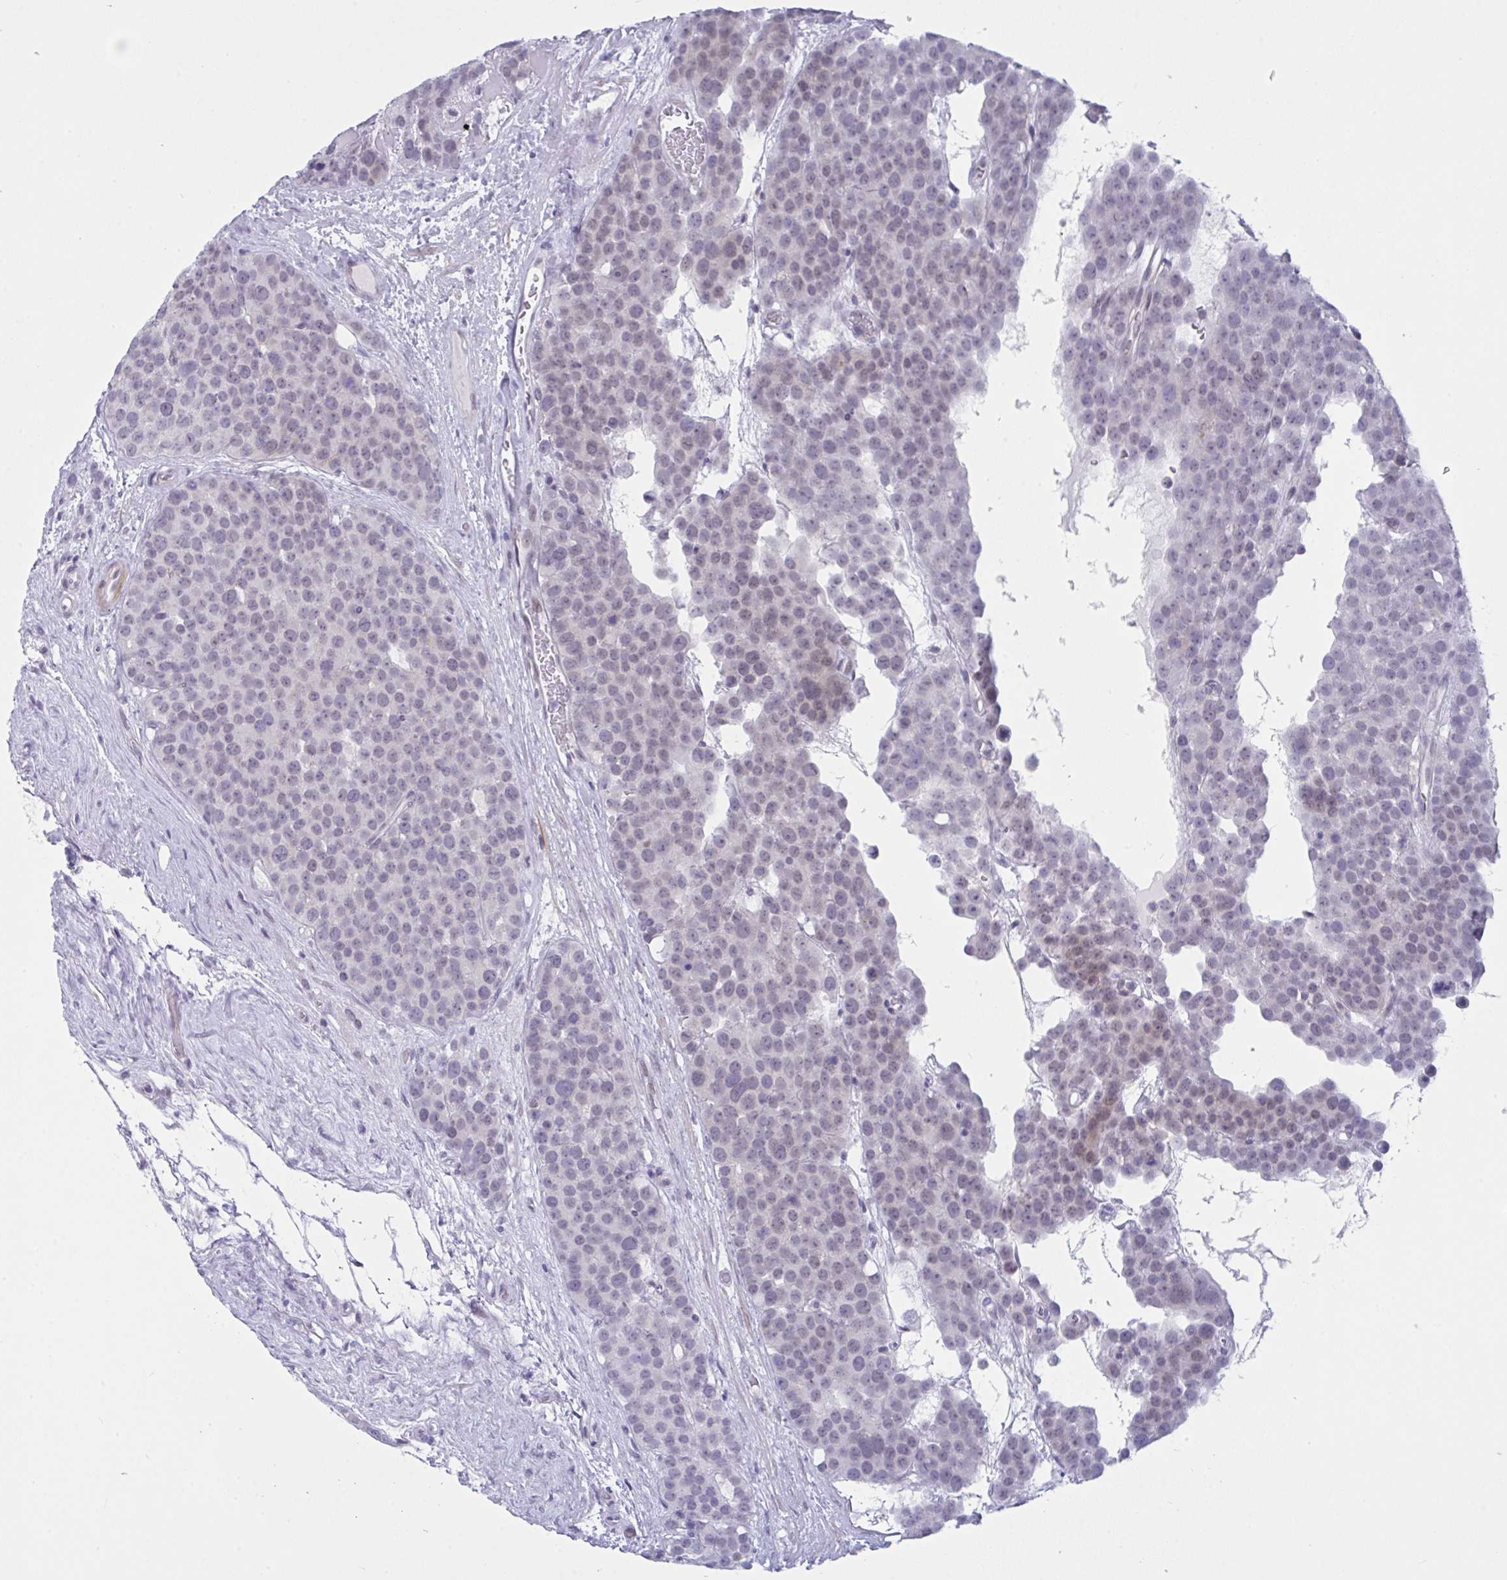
{"staining": {"intensity": "weak", "quantity": "<25%", "location": "nuclear"}, "tissue": "testis cancer", "cell_type": "Tumor cells", "image_type": "cancer", "snomed": [{"axis": "morphology", "description": "Seminoma, NOS"}, {"axis": "topography", "description": "Testis"}], "caption": "IHC micrograph of neoplastic tissue: human testis seminoma stained with DAB exhibits no significant protein positivity in tumor cells. Brightfield microscopy of immunohistochemistry (IHC) stained with DAB (3,3'-diaminobenzidine) (brown) and hematoxylin (blue), captured at high magnification.", "gene": "FBXL22", "patient": {"sex": "male", "age": 71}}